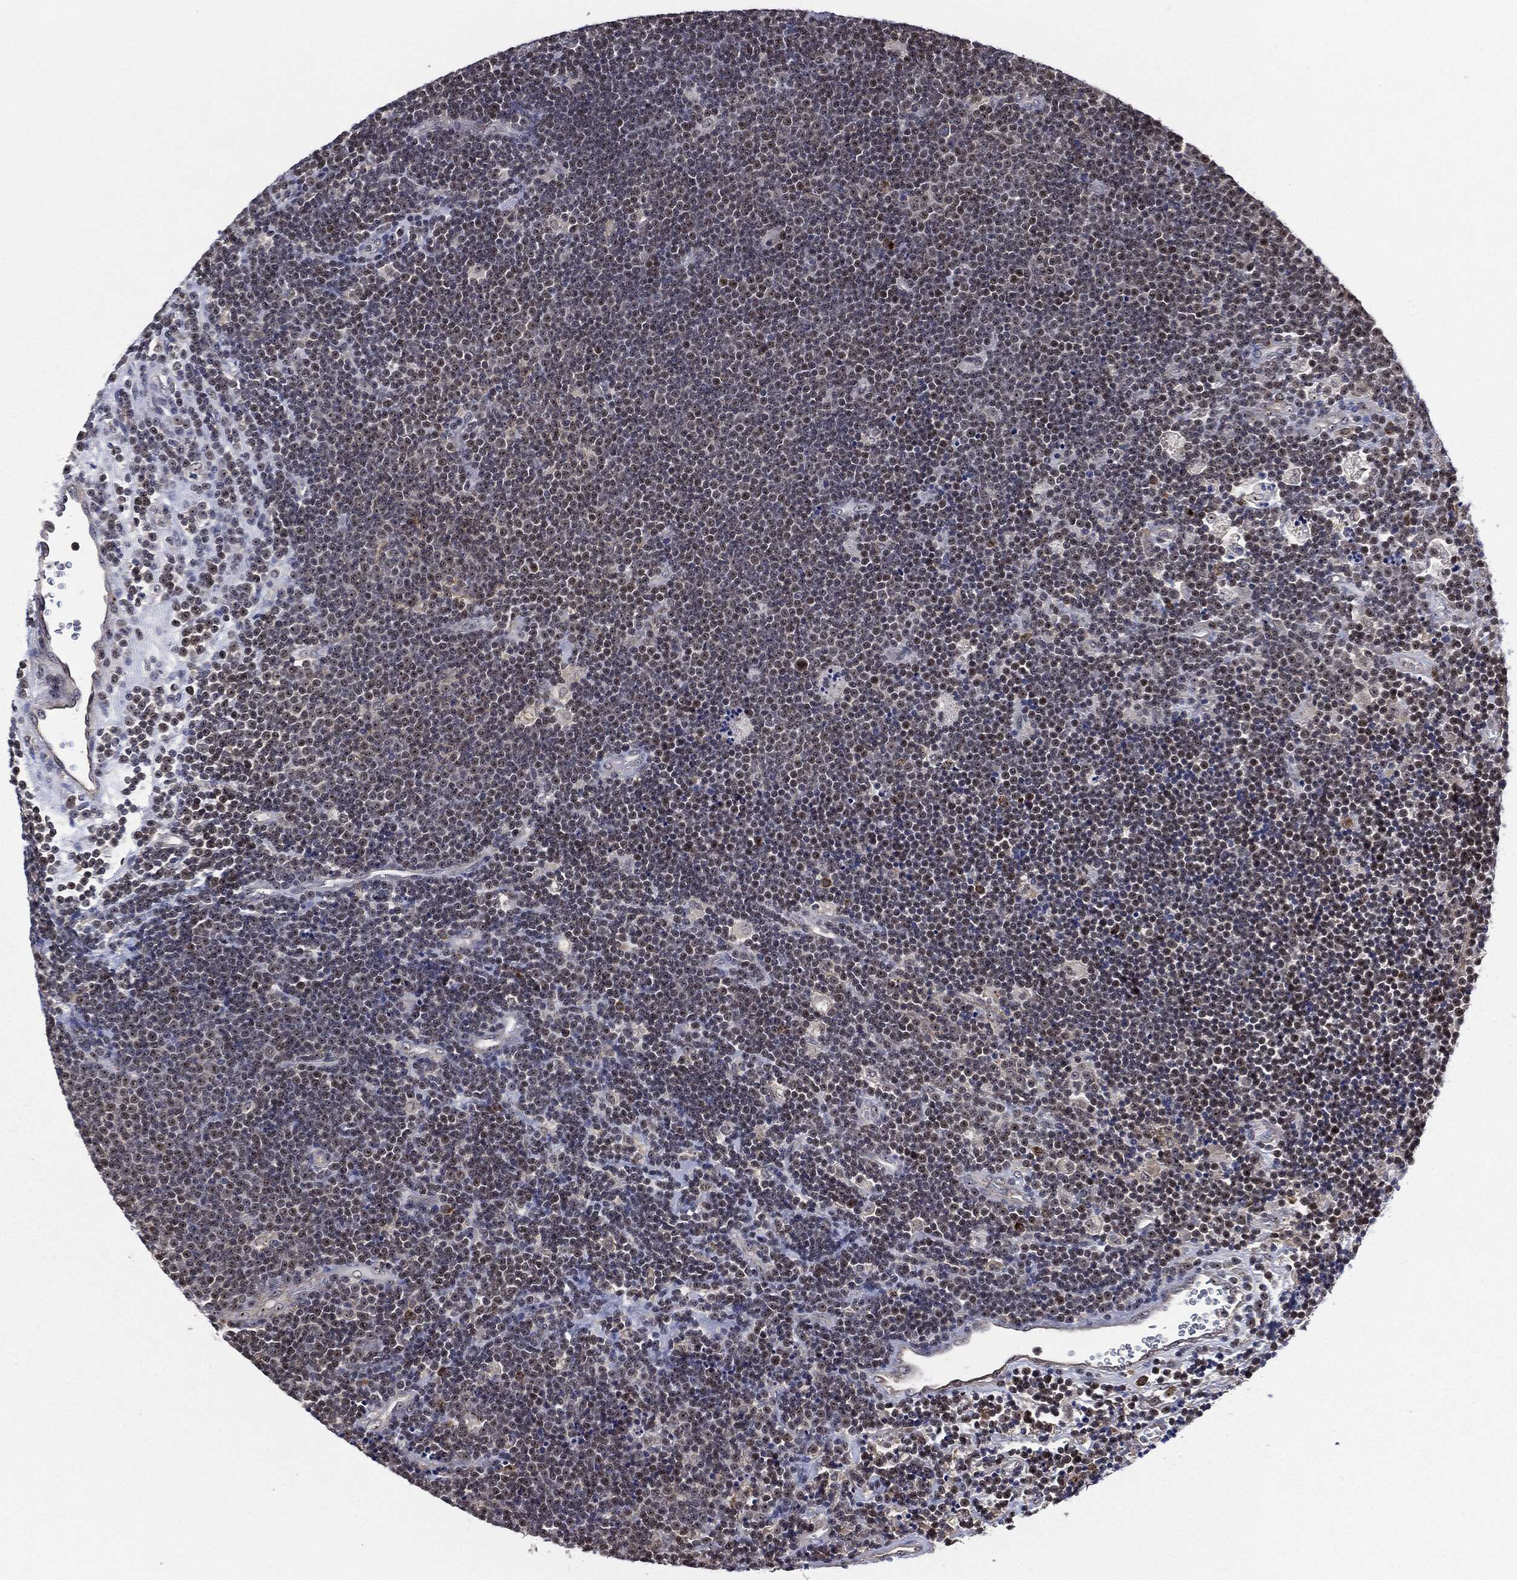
{"staining": {"intensity": "weak", "quantity": "25%-75%", "location": "nuclear"}, "tissue": "lymphoma", "cell_type": "Tumor cells", "image_type": "cancer", "snomed": [{"axis": "morphology", "description": "Malignant lymphoma, non-Hodgkin's type, Low grade"}, {"axis": "topography", "description": "Brain"}], "caption": "DAB immunohistochemical staining of malignant lymphoma, non-Hodgkin's type (low-grade) reveals weak nuclear protein staining in approximately 25%-75% of tumor cells. Ihc stains the protein of interest in brown and the nuclei are stained blue.", "gene": "TRMT1L", "patient": {"sex": "female", "age": 66}}